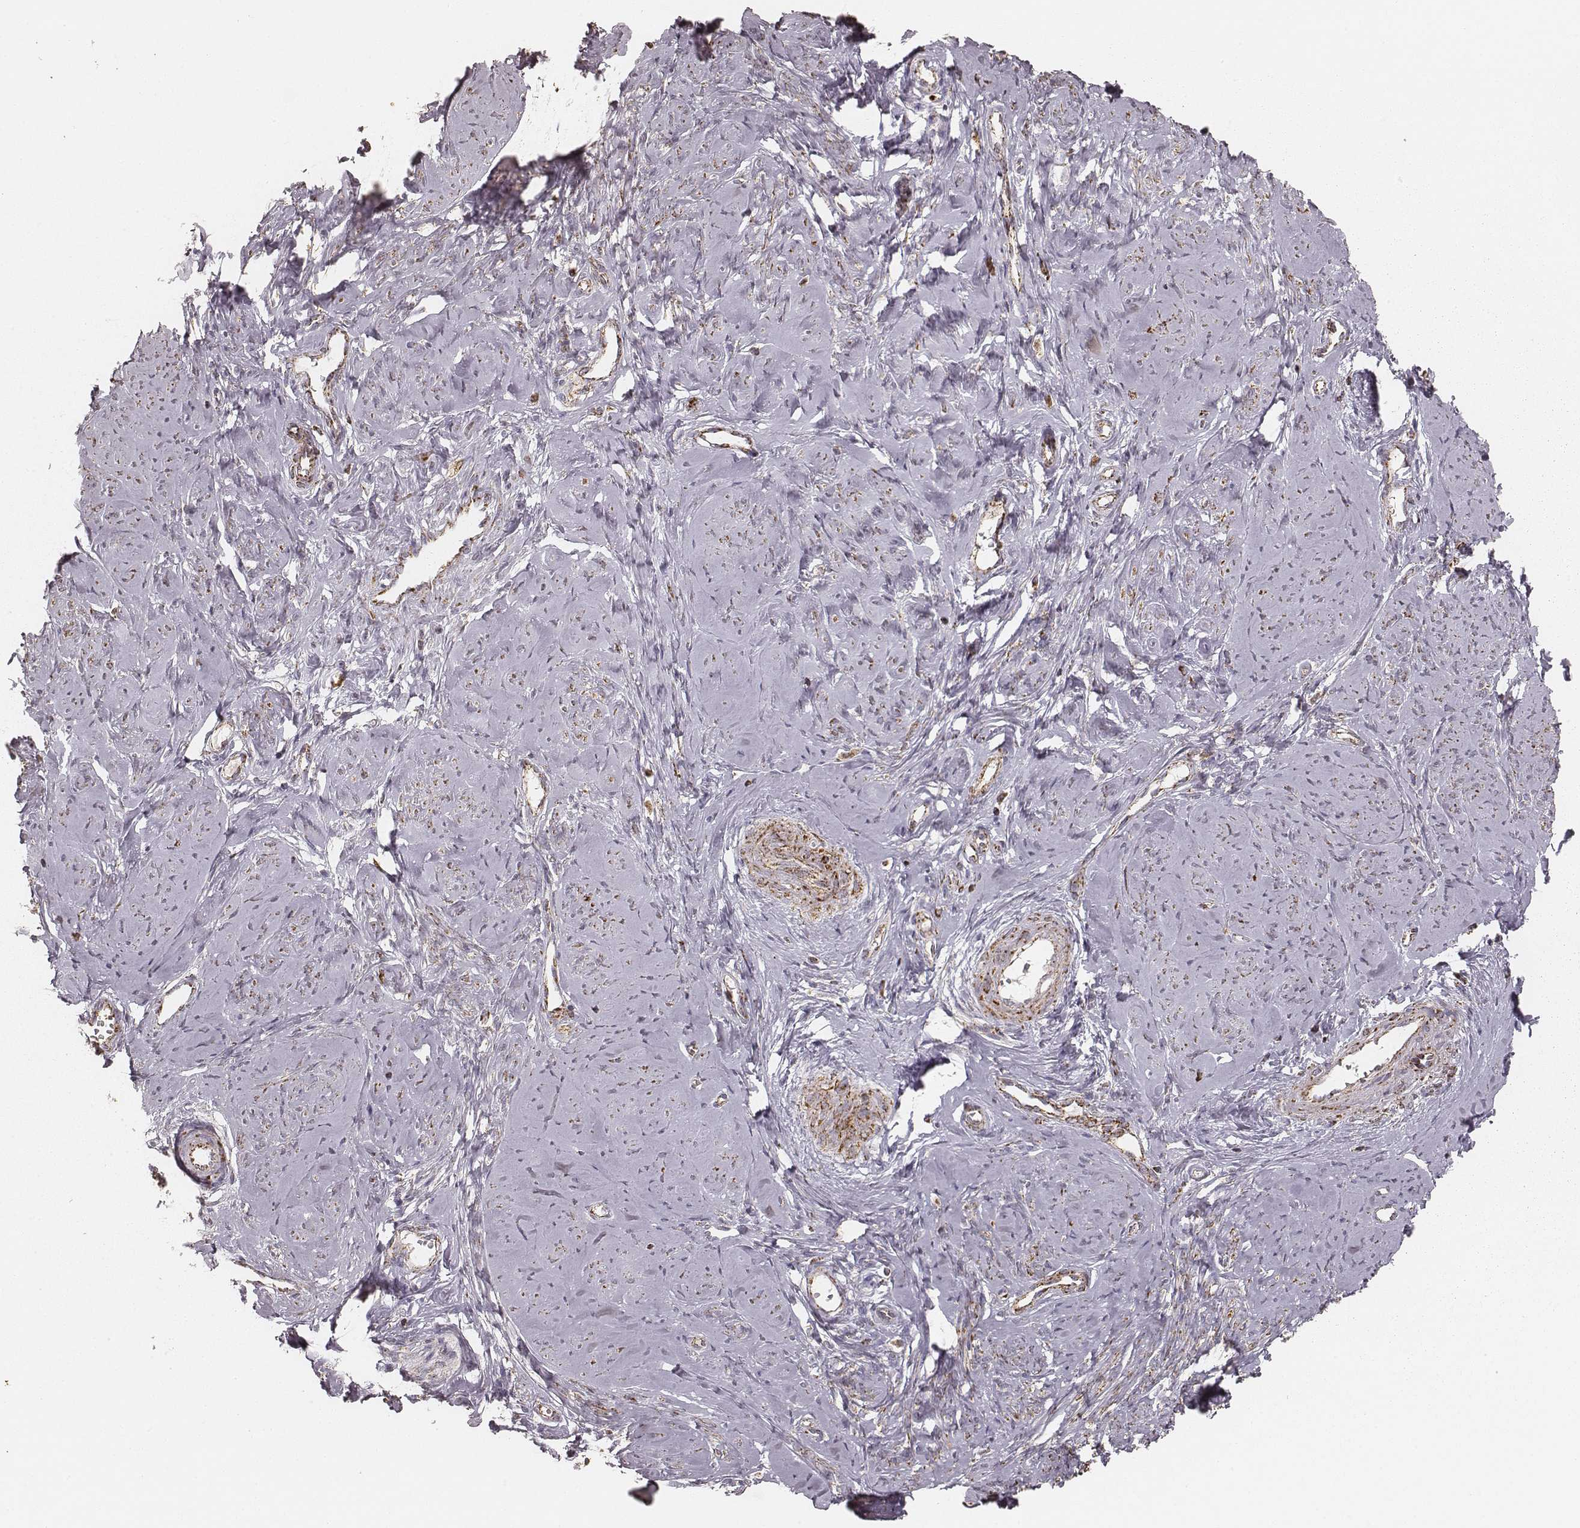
{"staining": {"intensity": "moderate", "quantity": ">75%", "location": "cytoplasmic/membranous"}, "tissue": "smooth muscle", "cell_type": "Smooth muscle cells", "image_type": "normal", "snomed": [{"axis": "morphology", "description": "Normal tissue, NOS"}, {"axis": "topography", "description": "Smooth muscle"}], "caption": "Moderate cytoplasmic/membranous staining for a protein is seen in approximately >75% of smooth muscle cells of normal smooth muscle using immunohistochemistry.", "gene": "CS", "patient": {"sex": "female", "age": 48}}